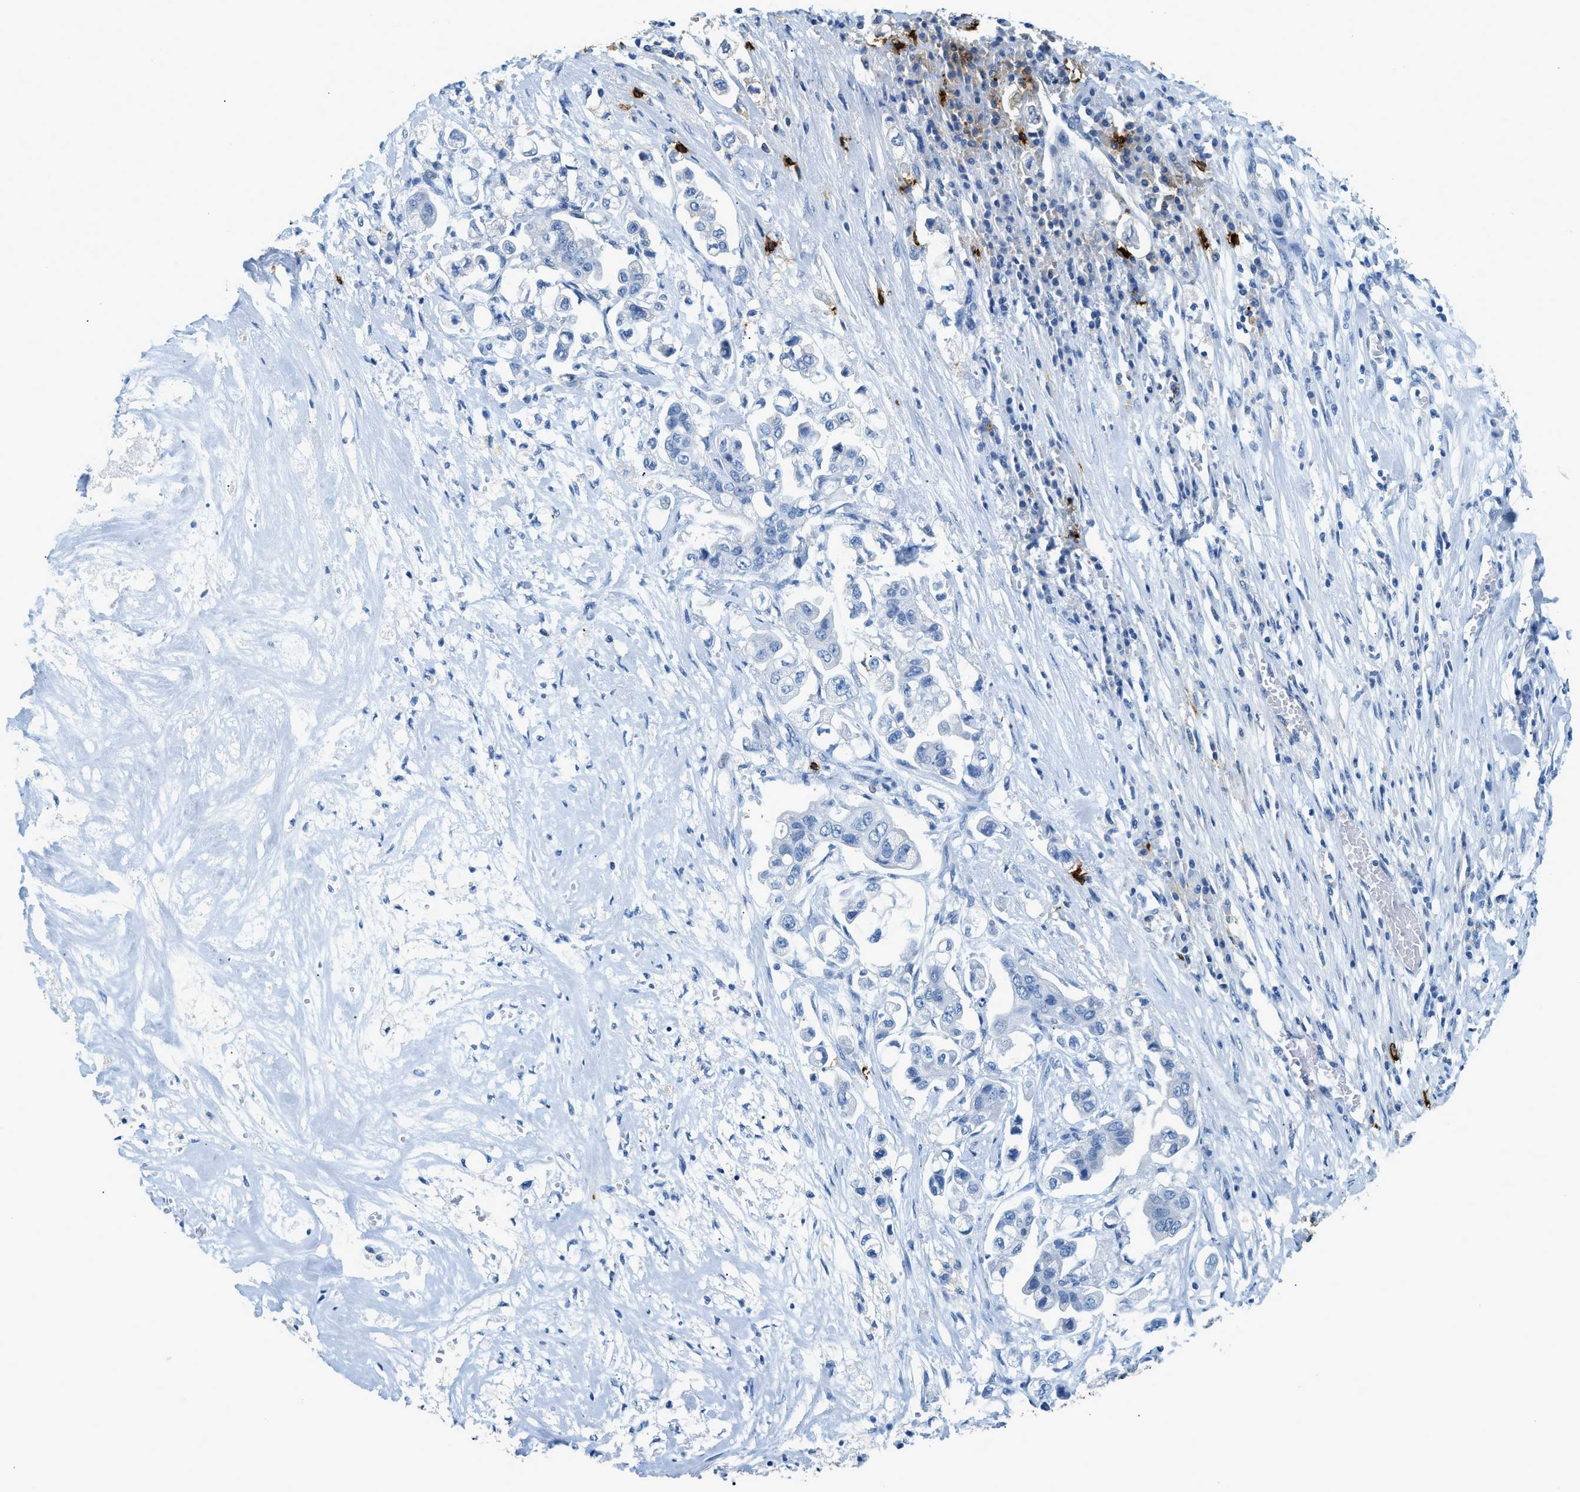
{"staining": {"intensity": "negative", "quantity": "none", "location": "none"}, "tissue": "stomach cancer", "cell_type": "Tumor cells", "image_type": "cancer", "snomed": [{"axis": "morphology", "description": "Adenocarcinoma, NOS"}, {"axis": "topography", "description": "Stomach"}], "caption": "The immunohistochemistry photomicrograph has no significant staining in tumor cells of stomach cancer tissue. The staining was performed using DAB (3,3'-diaminobenzidine) to visualize the protein expression in brown, while the nuclei were stained in blue with hematoxylin (Magnification: 20x).", "gene": "TPSAB1", "patient": {"sex": "male", "age": 62}}